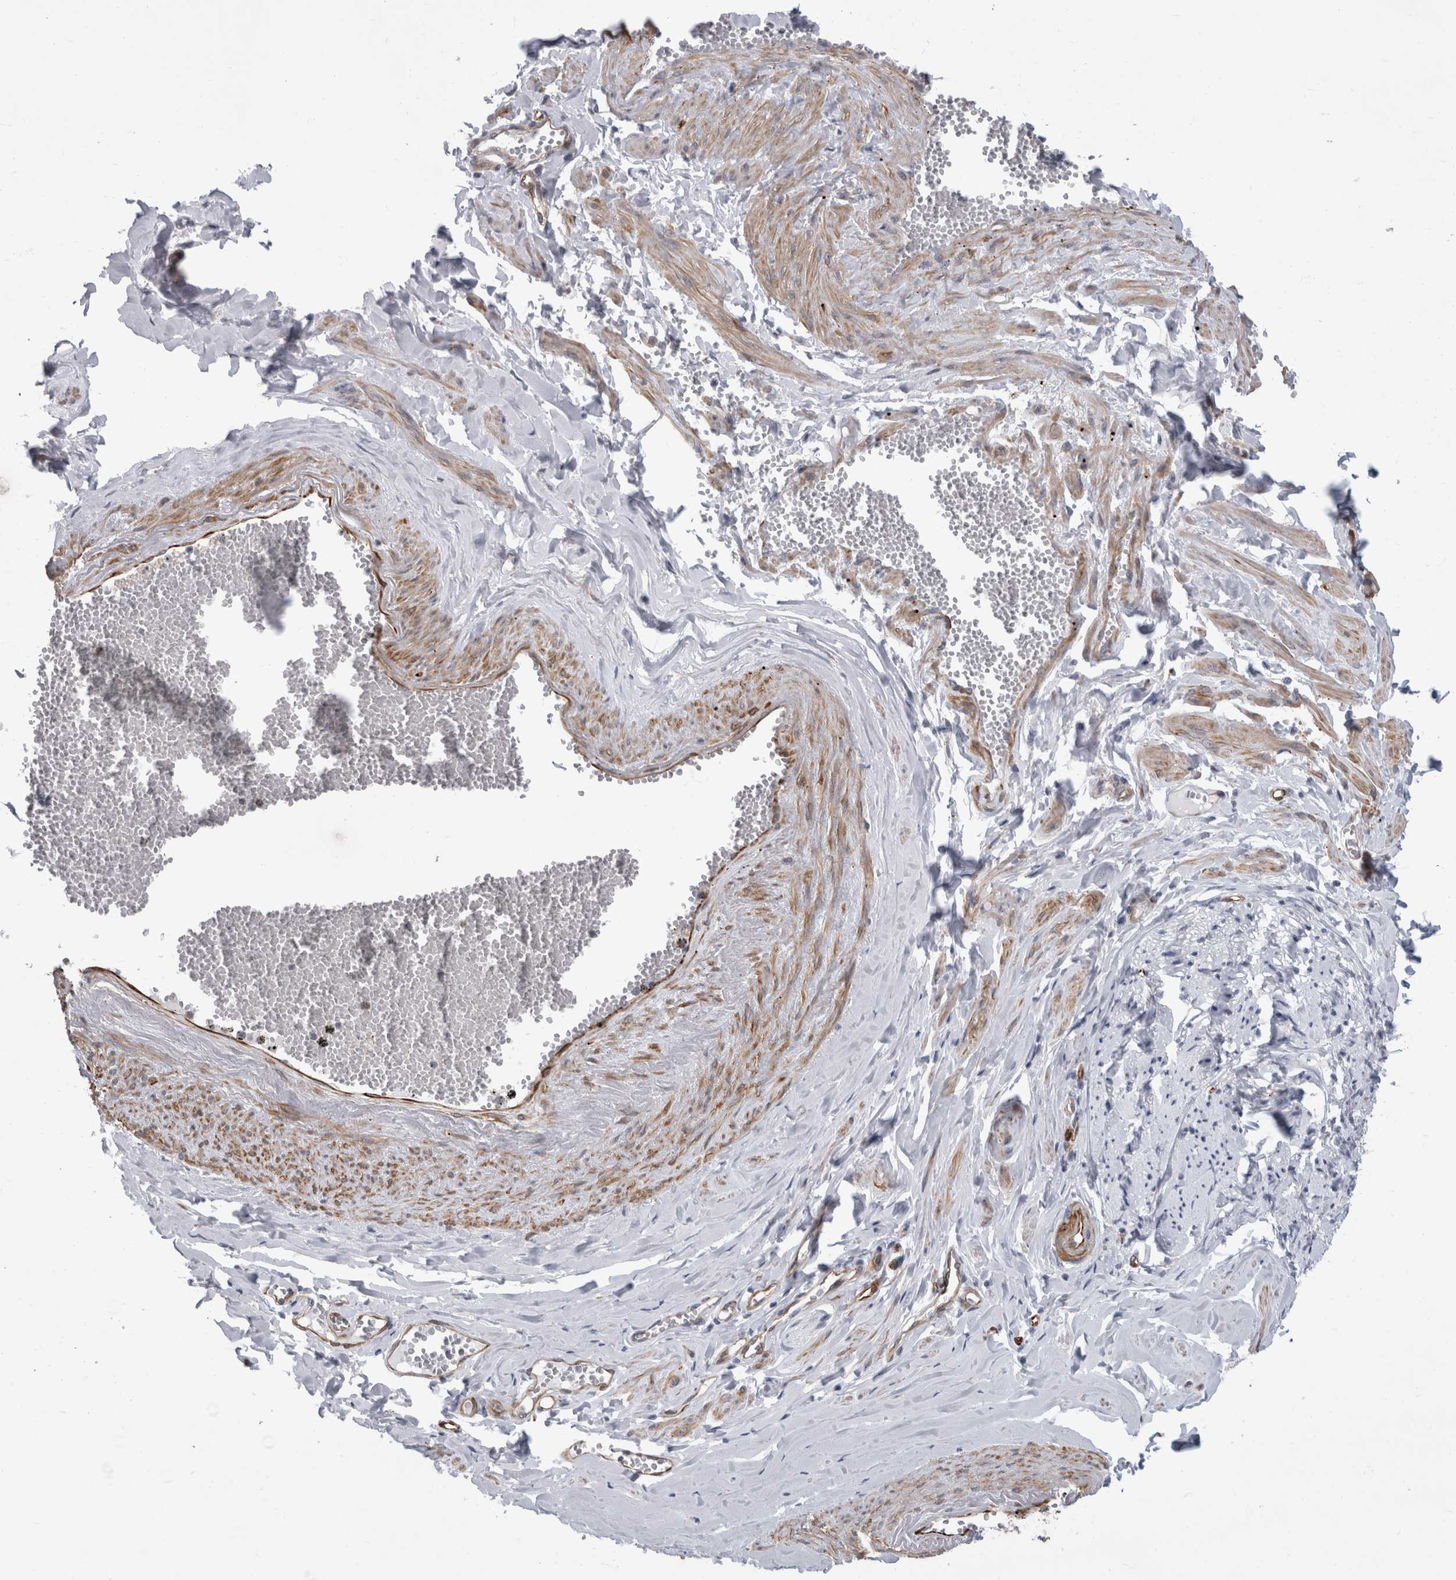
{"staining": {"intensity": "negative", "quantity": "none", "location": "none"}, "tissue": "adipose tissue", "cell_type": "Adipocytes", "image_type": "normal", "snomed": [{"axis": "morphology", "description": "Normal tissue, NOS"}, {"axis": "topography", "description": "Vascular tissue"}, {"axis": "topography", "description": "Fallopian tube"}, {"axis": "topography", "description": "Ovary"}], "caption": "High power microscopy micrograph of an immunohistochemistry histopathology image of normal adipose tissue, revealing no significant staining in adipocytes.", "gene": "FAM83H", "patient": {"sex": "female", "age": 67}}